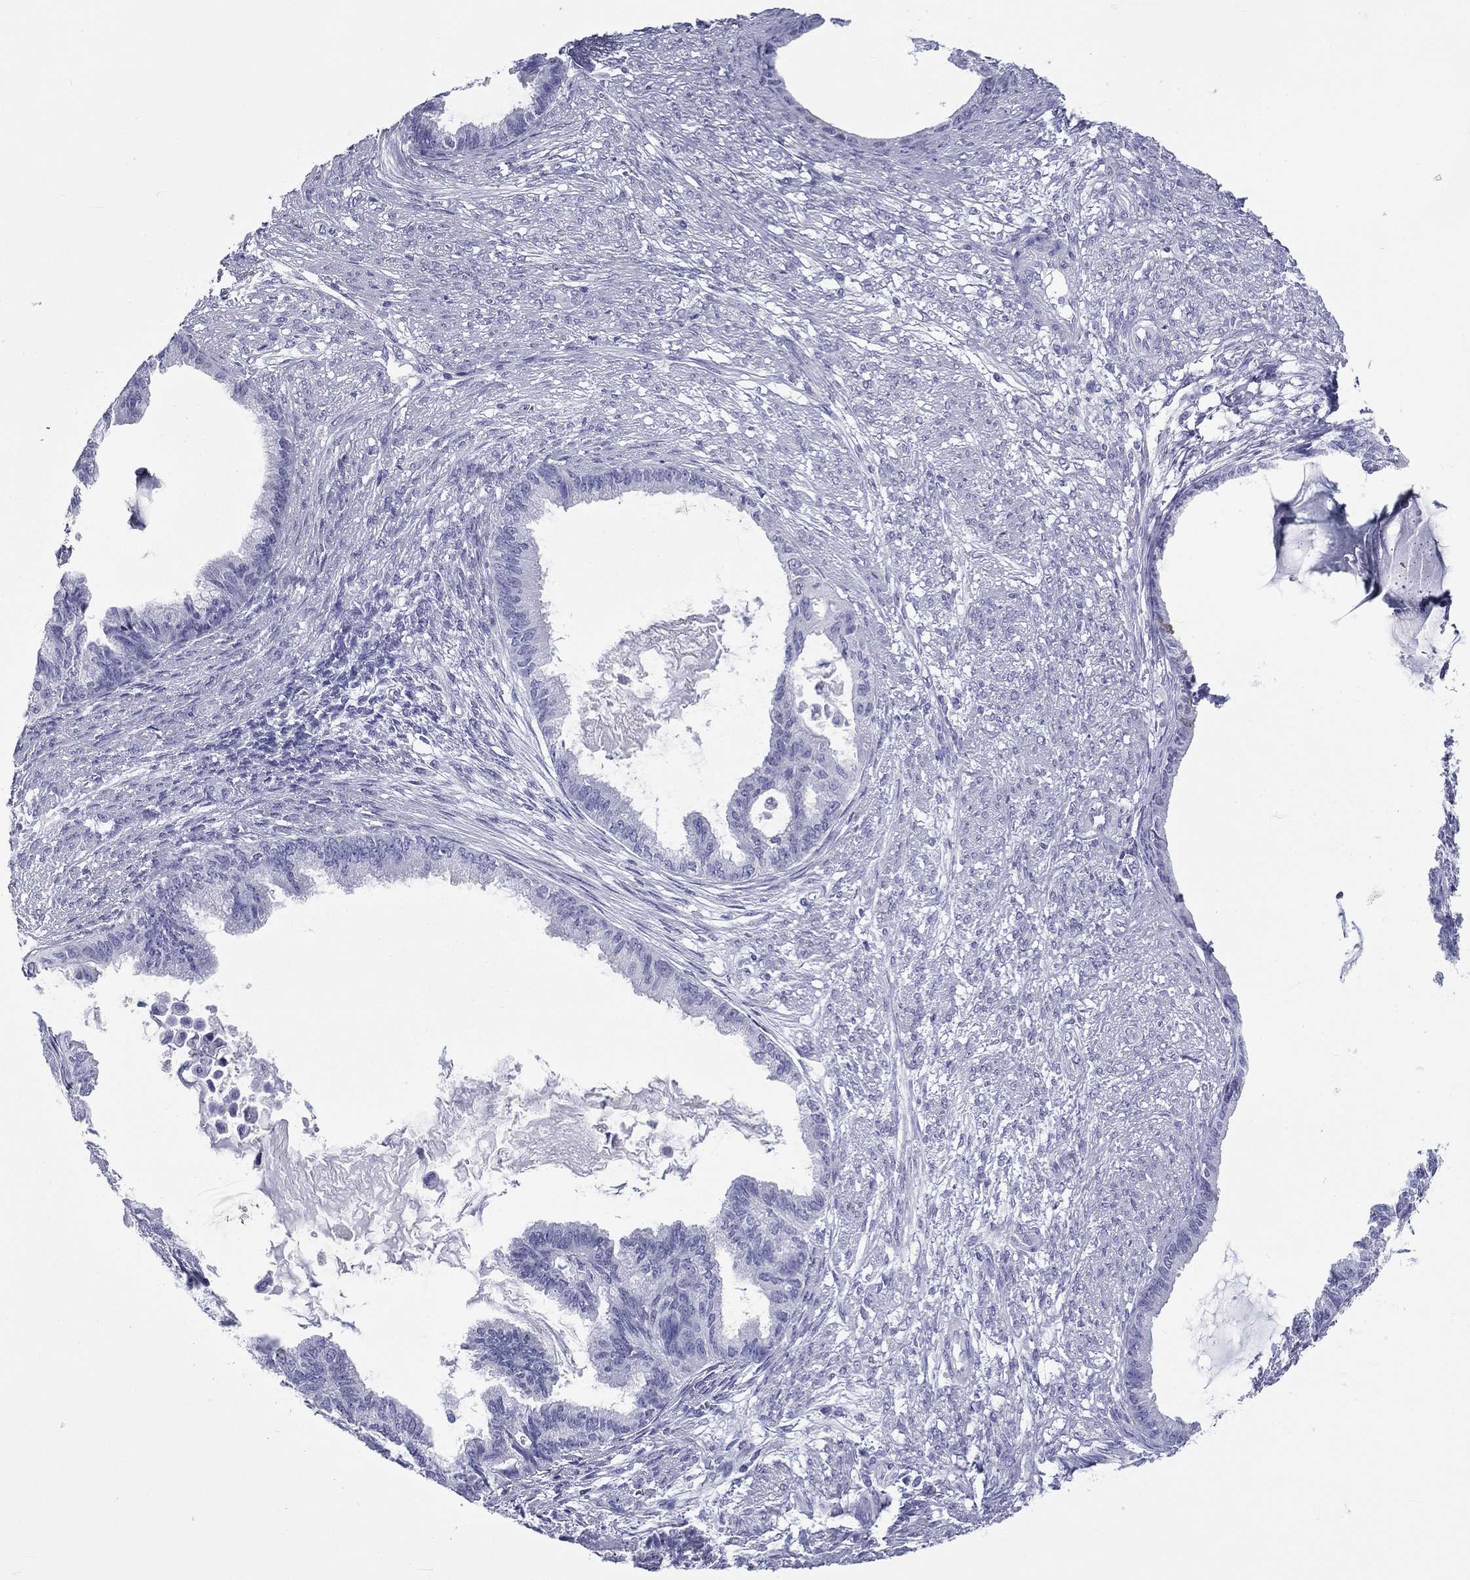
{"staining": {"intensity": "strong", "quantity": "<25%", "location": "cytoplasmic/membranous"}, "tissue": "endometrial cancer", "cell_type": "Tumor cells", "image_type": "cancer", "snomed": [{"axis": "morphology", "description": "Adenocarcinoma, NOS"}, {"axis": "topography", "description": "Endometrium"}], "caption": "Strong cytoplasmic/membranous staining for a protein is appreciated in about <25% of tumor cells of endometrial adenocarcinoma using IHC.", "gene": "DNALI1", "patient": {"sex": "female", "age": 86}}